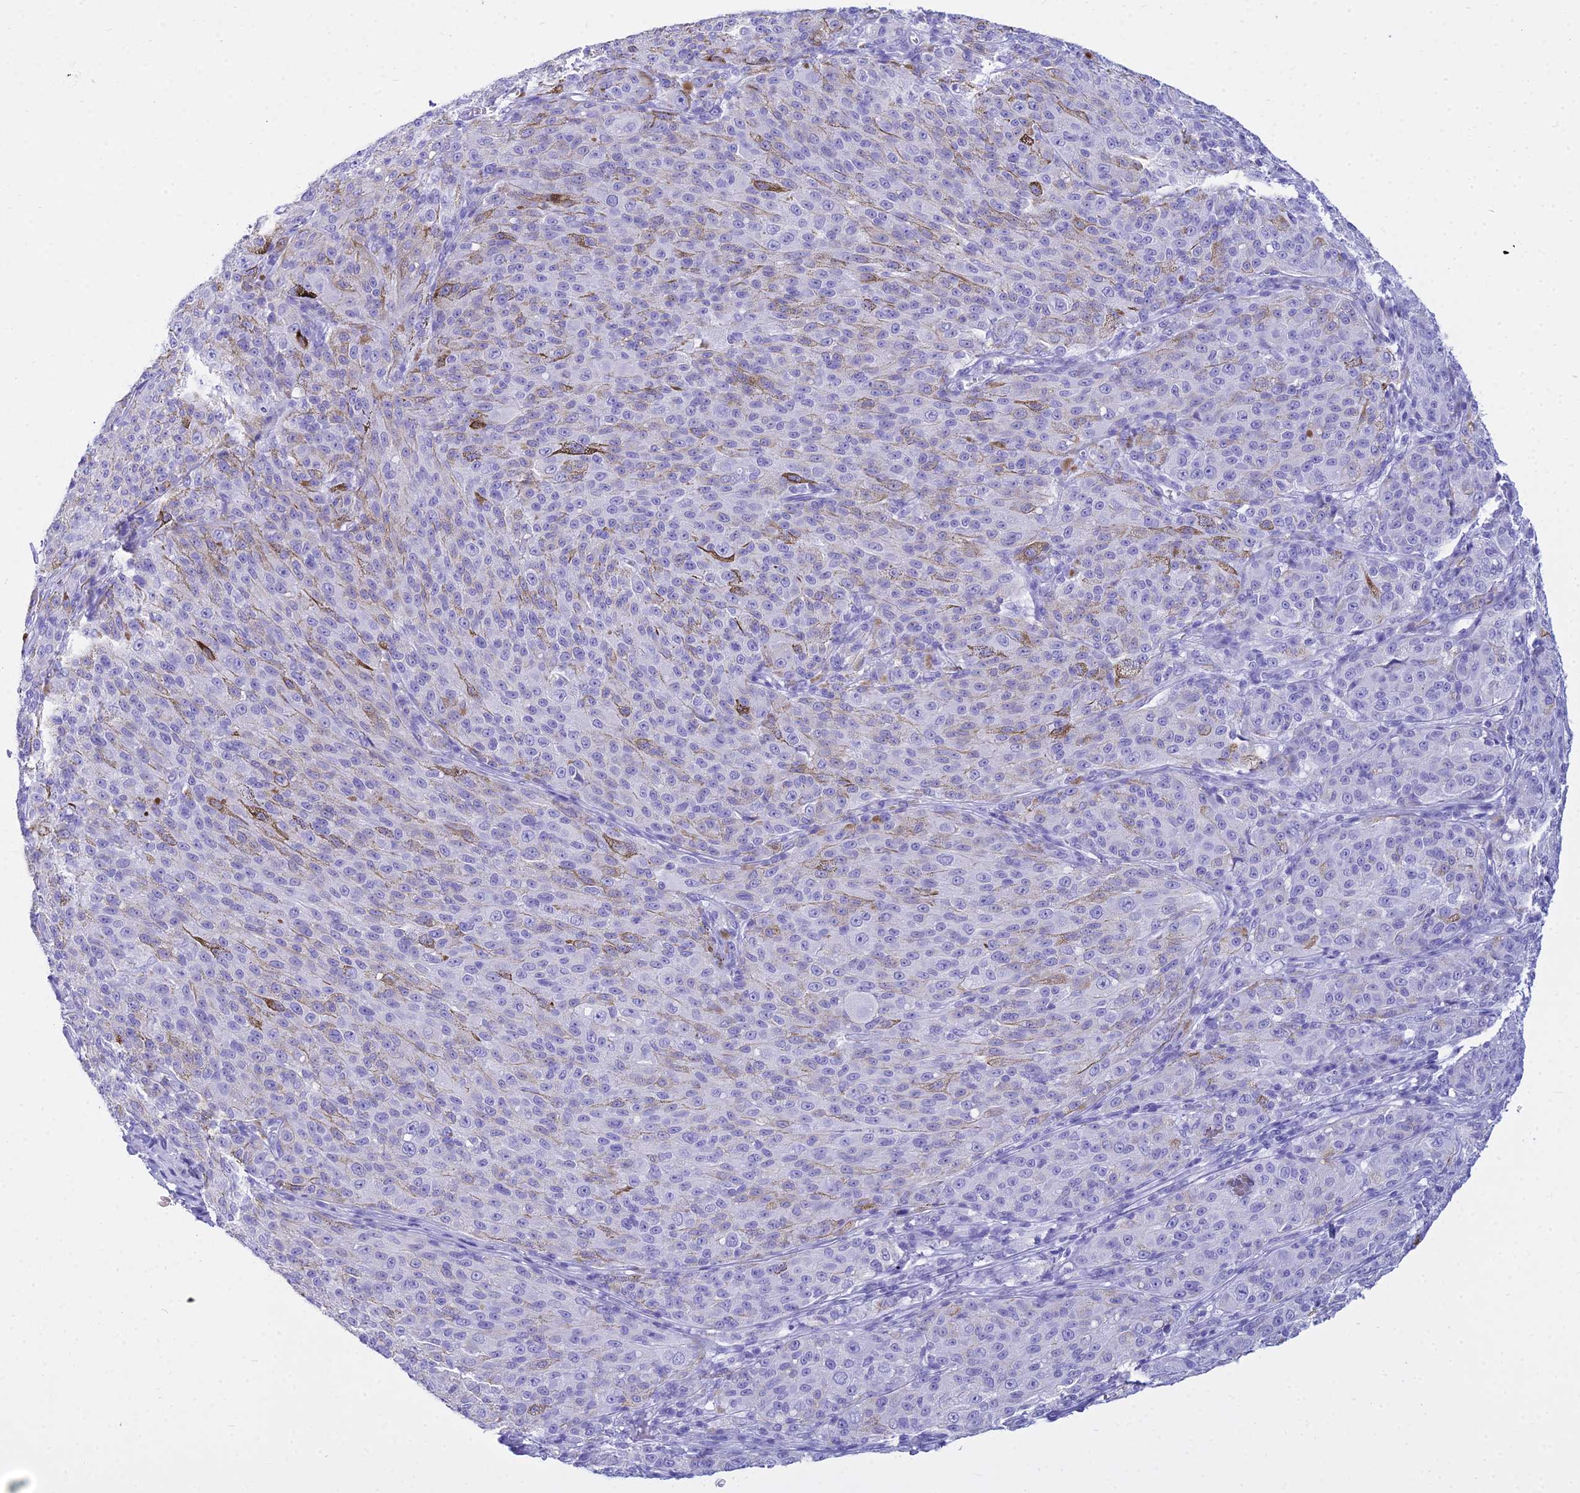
{"staining": {"intensity": "negative", "quantity": "none", "location": "none"}, "tissue": "melanoma", "cell_type": "Tumor cells", "image_type": "cancer", "snomed": [{"axis": "morphology", "description": "Malignant melanoma, NOS"}, {"axis": "topography", "description": "Skin"}], "caption": "The image demonstrates no significant staining in tumor cells of melanoma.", "gene": "ZNF442", "patient": {"sex": "female", "age": 52}}